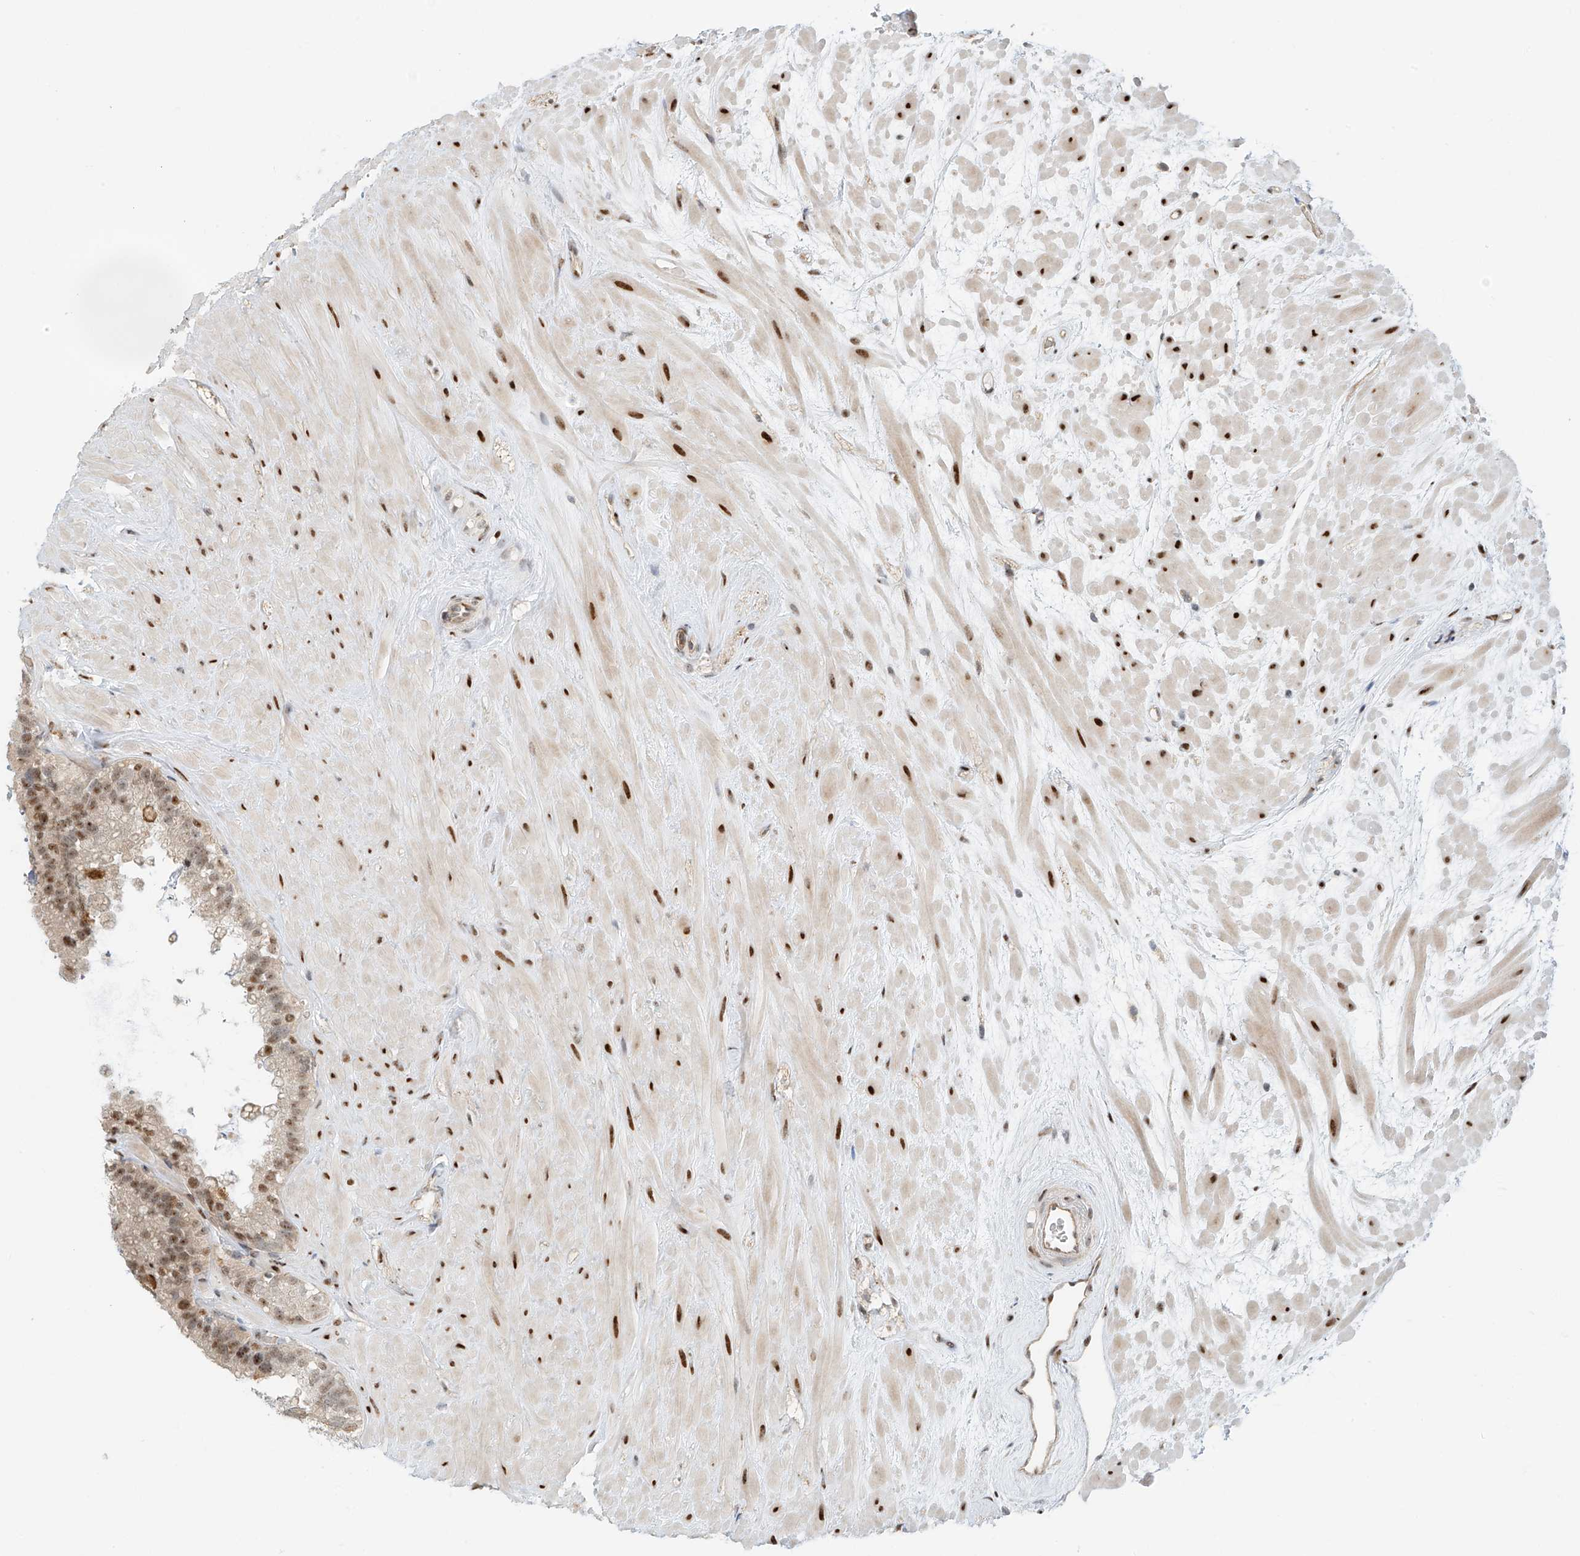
{"staining": {"intensity": "moderate", "quantity": ">75%", "location": "nuclear"}, "tissue": "seminal vesicle", "cell_type": "Glandular cells", "image_type": "normal", "snomed": [{"axis": "morphology", "description": "Normal tissue, NOS"}, {"axis": "topography", "description": "Seminal veicle"}], "caption": "About >75% of glandular cells in normal seminal vesicle exhibit moderate nuclear protein positivity as visualized by brown immunohistochemical staining.", "gene": "ZNF514", "patient": {"sex": "male", "age": 80}}